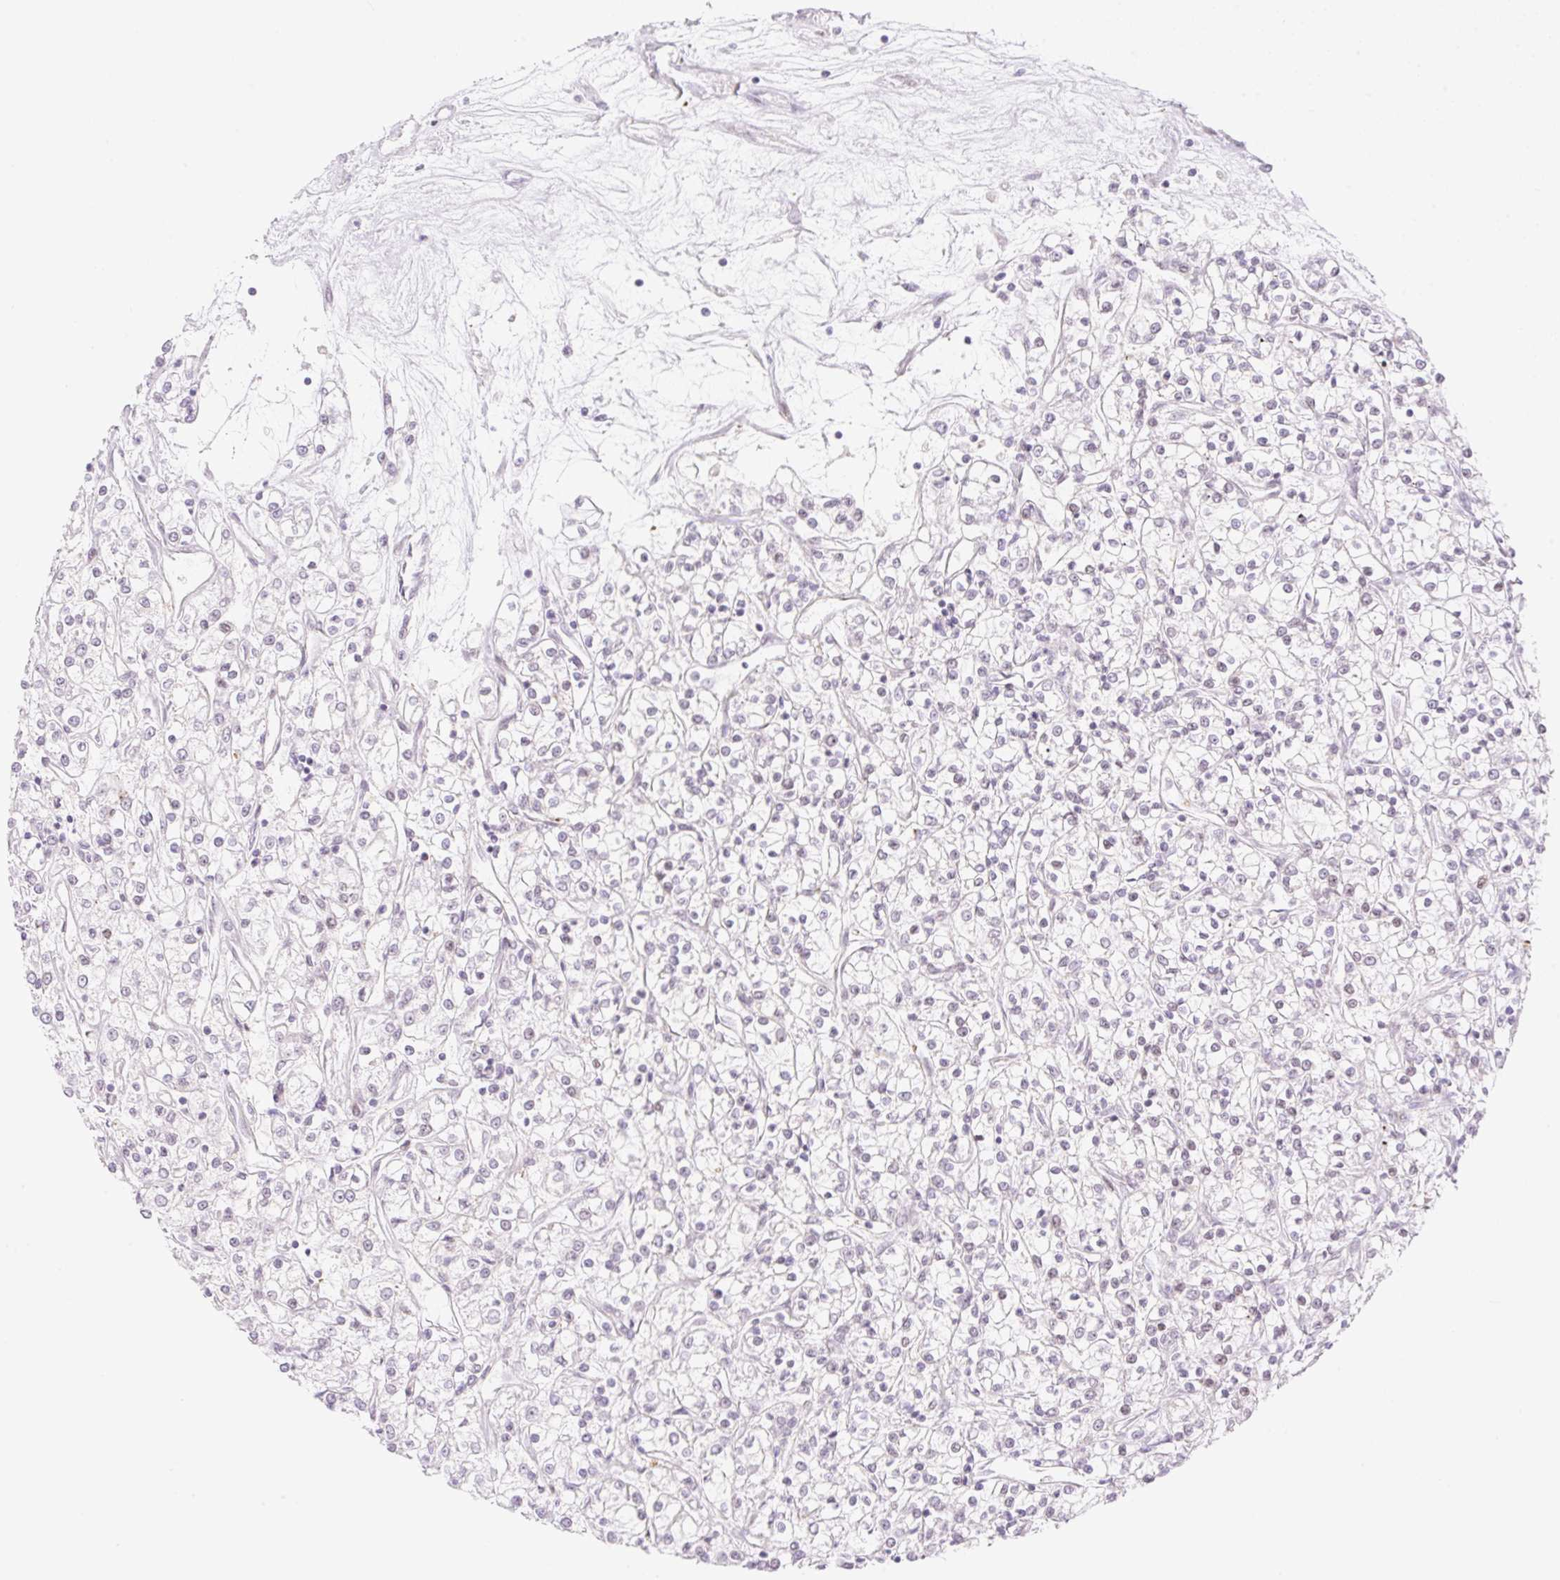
{"staining": {"intensity": "negative", "quantity": "none", "location": "none"}, "tissue": "renal cancer", "cell_type": "Tumor cells", "image_type": "cancer", "snomed": [{"axis": "morphology", "description": "Adenocarcinoma, NOS"}, {"axis": "topography", "description": "Kidney"}], "caption": "Renal cancer stained for a protein using immunohistochemistry (IHC) shows no staining tumor cells.", "gene": "ZFP41", "patient": {"sex": "female", "age": 59}}